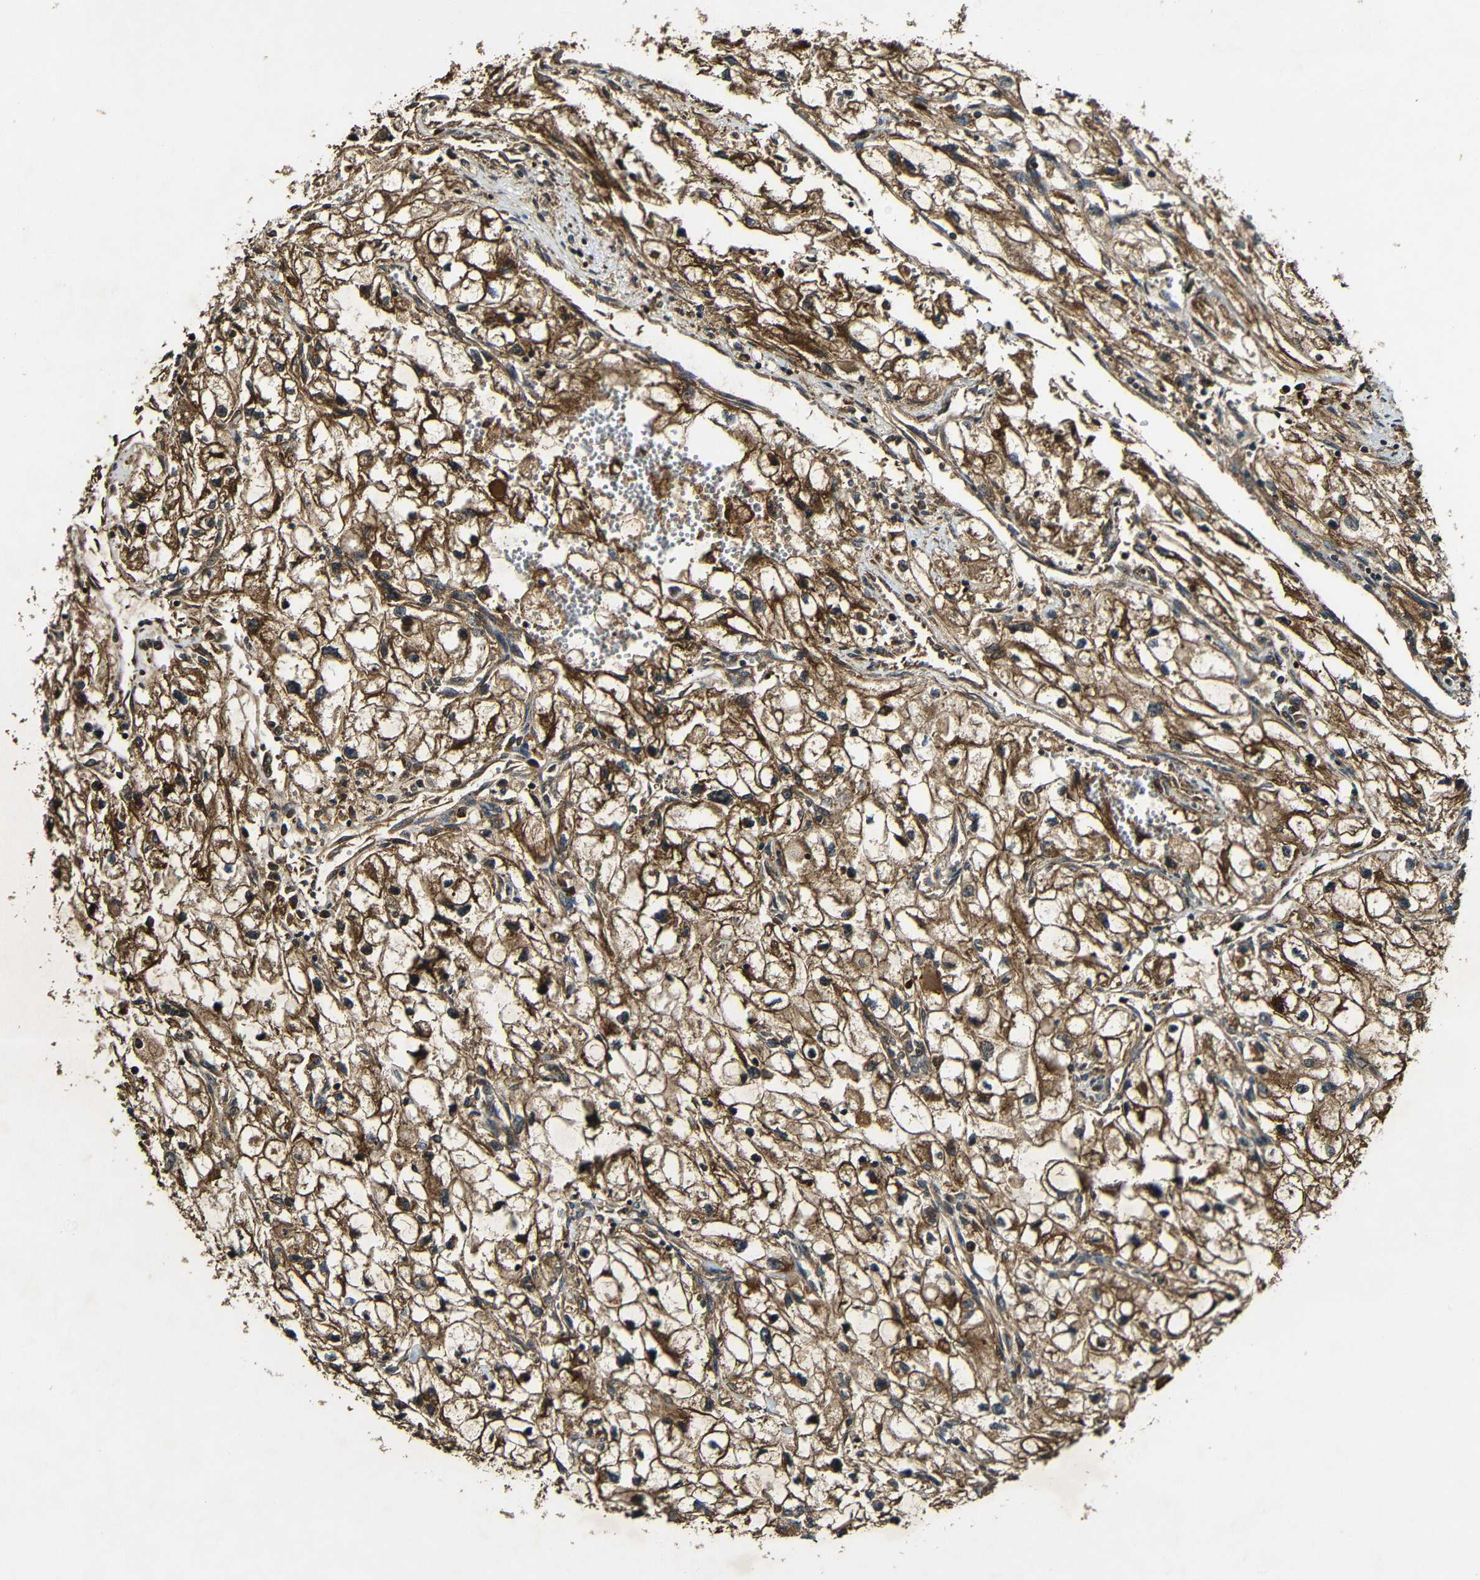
{"staining": {"intensity": "moderate", "quantity": ">75%", "location": "cytoplasmic/membranous"}, "tissue": "renal cancer", "cell_type": "Tumor cells", "image_type": "cancer", "snomed": [{"axis": "morphology", "description": "Adenocarcinoma, NOS"}, {"axis": "topography", "description": "Kidney"}], "caption": "Immunohistochemical staining of human adenocarcinoma (renal) demonstrates medium levels of moderate cytoplasmic/membranous staining in approximately >75% of tumor cells.", "gene": "CASP8", "patient": {"sex": "female", "age": 70}}